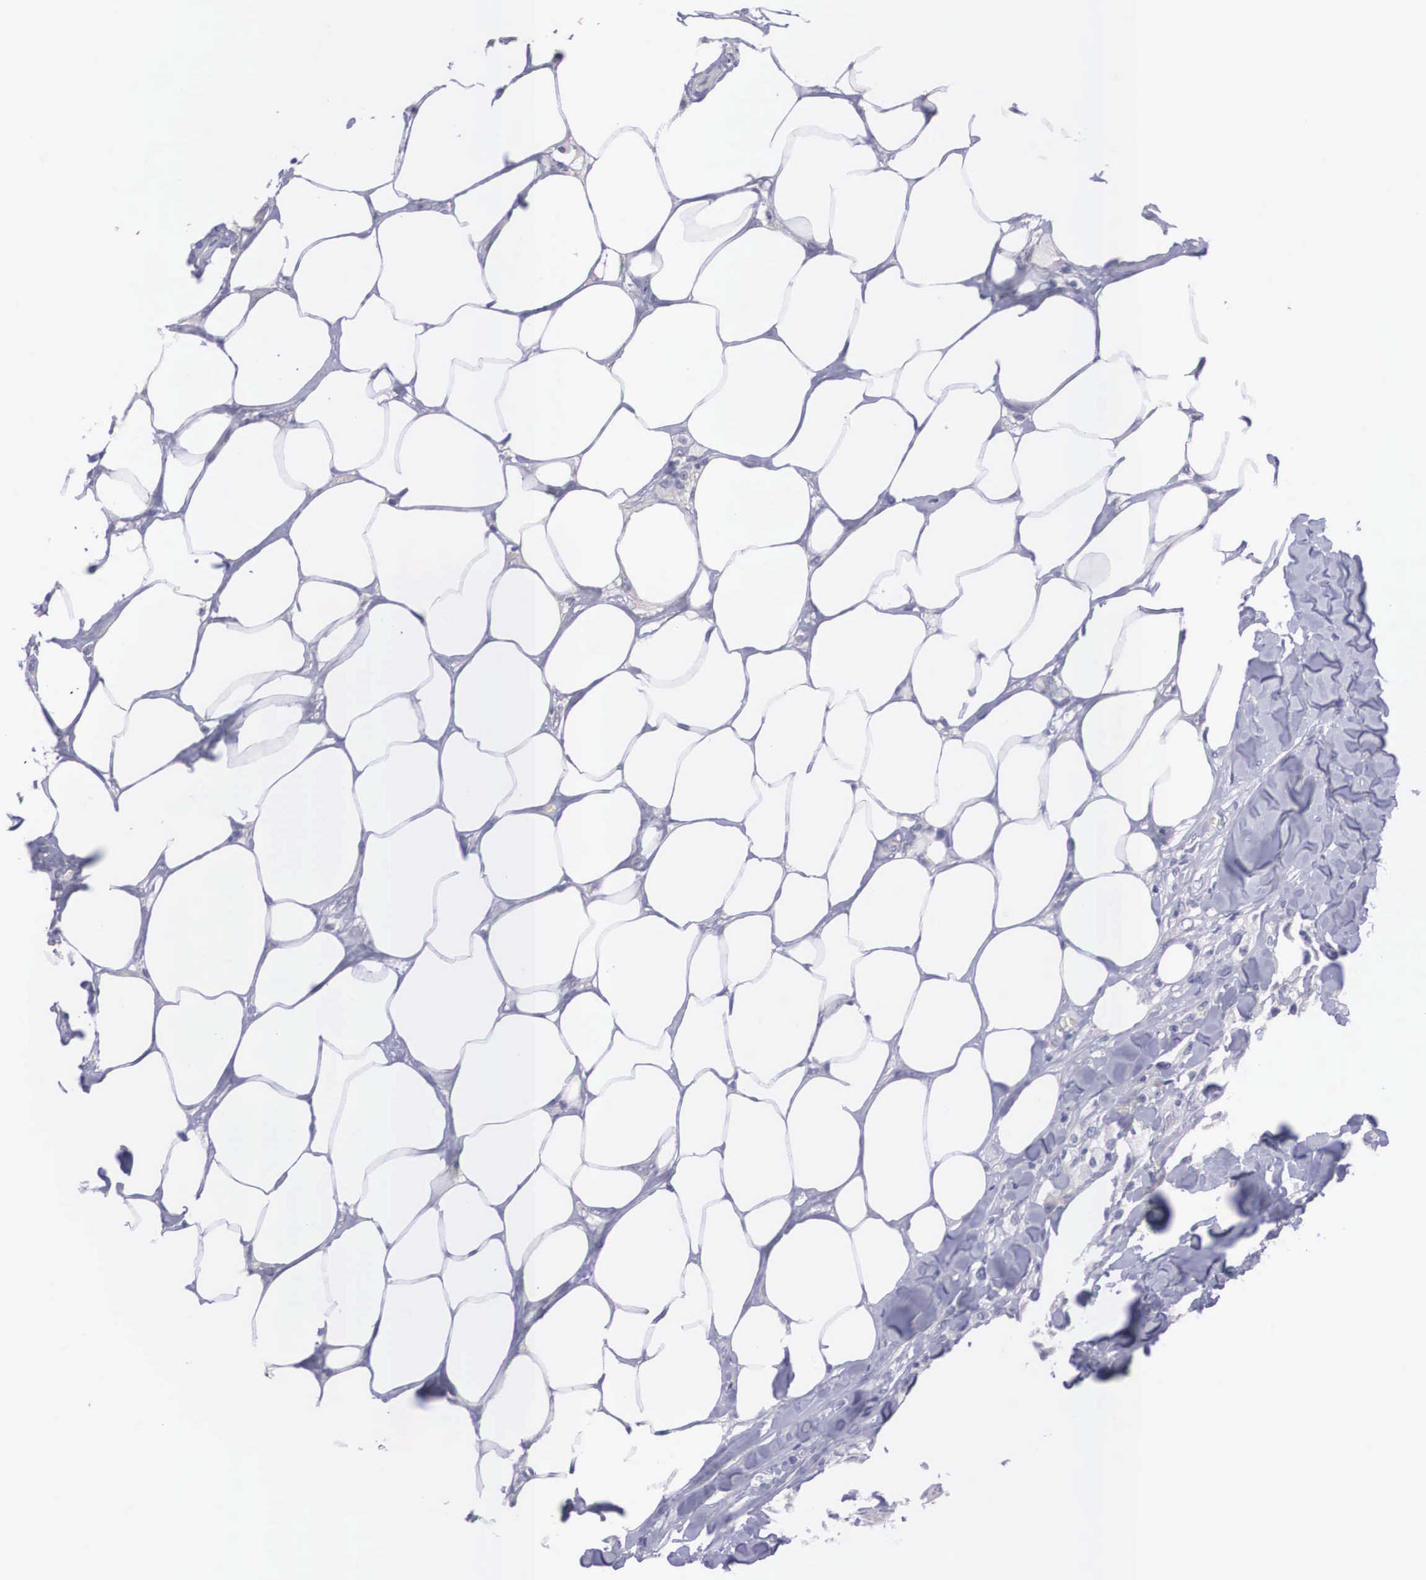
{"staining": {"intensity": "negative", "quantity": "none", "location": "none"}, "tissue": "breast cancer", "cell_type": "Tumor cells", "image_type": "cancer", "snomed": [{"axis": "morphology", "description": "Neoplasm, malignant, NOS"}, {"axis": "topography", "description": "Breast"}], "caption": "High power microscopy micrograph of an immunohistochemistry photomicrograph of breast cancer, revealing no significant expression in tumor cells. (Brightfield microscopy of DAB (3,3'-diaminobenzidine) IHC at high magnification).", "gene": "REPS2", "patient": {"sex": "female", "age": 50}}